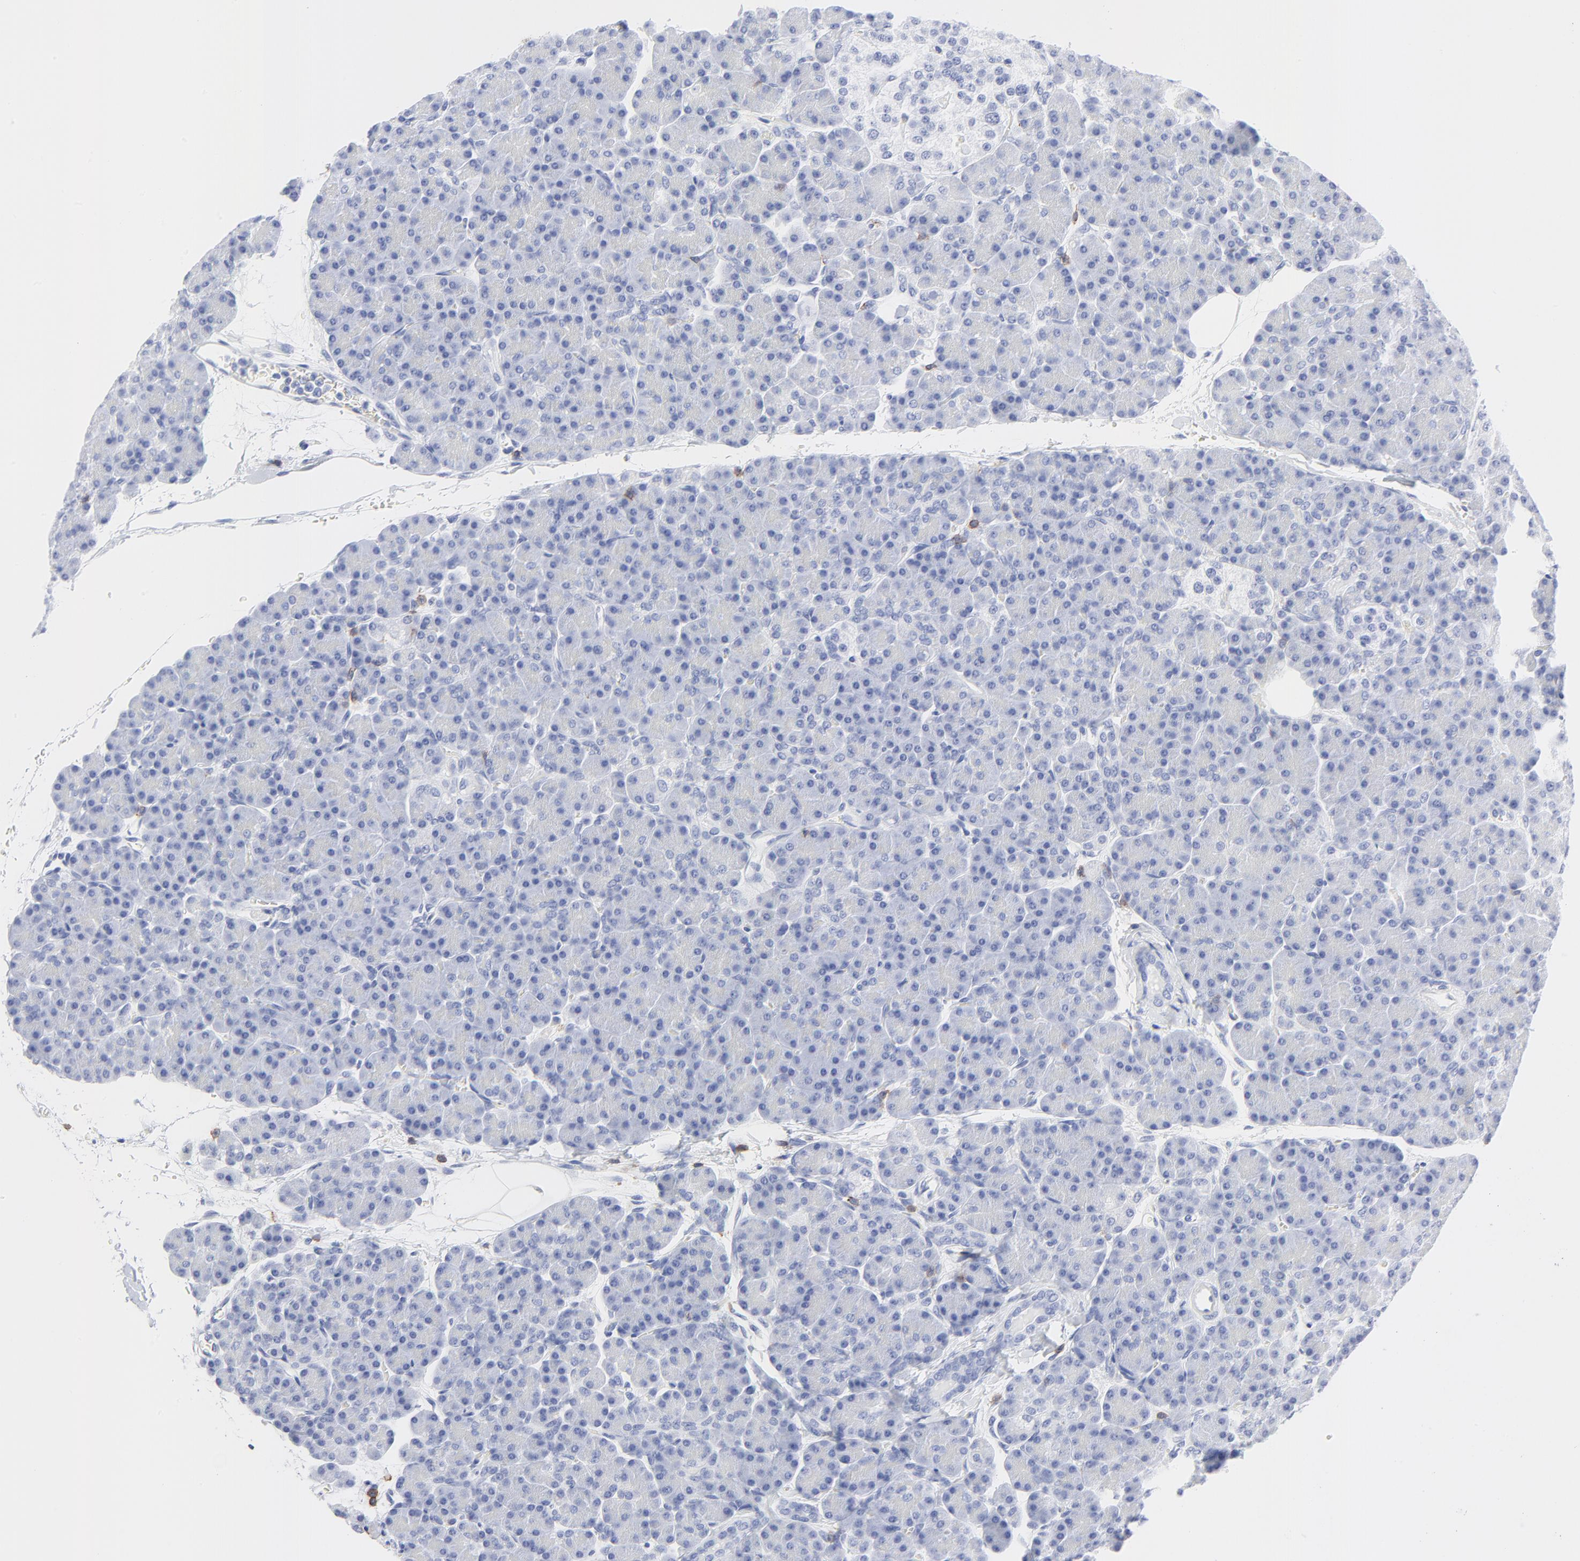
{"staining": {"intensity": "negative", "quantity": "none", "location": "none"}, "tissue": "pancreas", "cell_type": "Exocrine glandular cells", "image_type": "normal", "snomed": [{"axis": "morphology", "description": "Normal tissue, NOS"}, {"axis": "topography", "description": "Pancreas"}], "caption": "Immunohistochemistry (IHC) histopathology image of benign pancreas: pancreas stained with DAB displays no significant protein staining in exocrine glandular cells. (DAB immunohistochemistry (IHC), high magnification).", "gene": "LCK", "patient": {"sex": "female", "age": 43}}